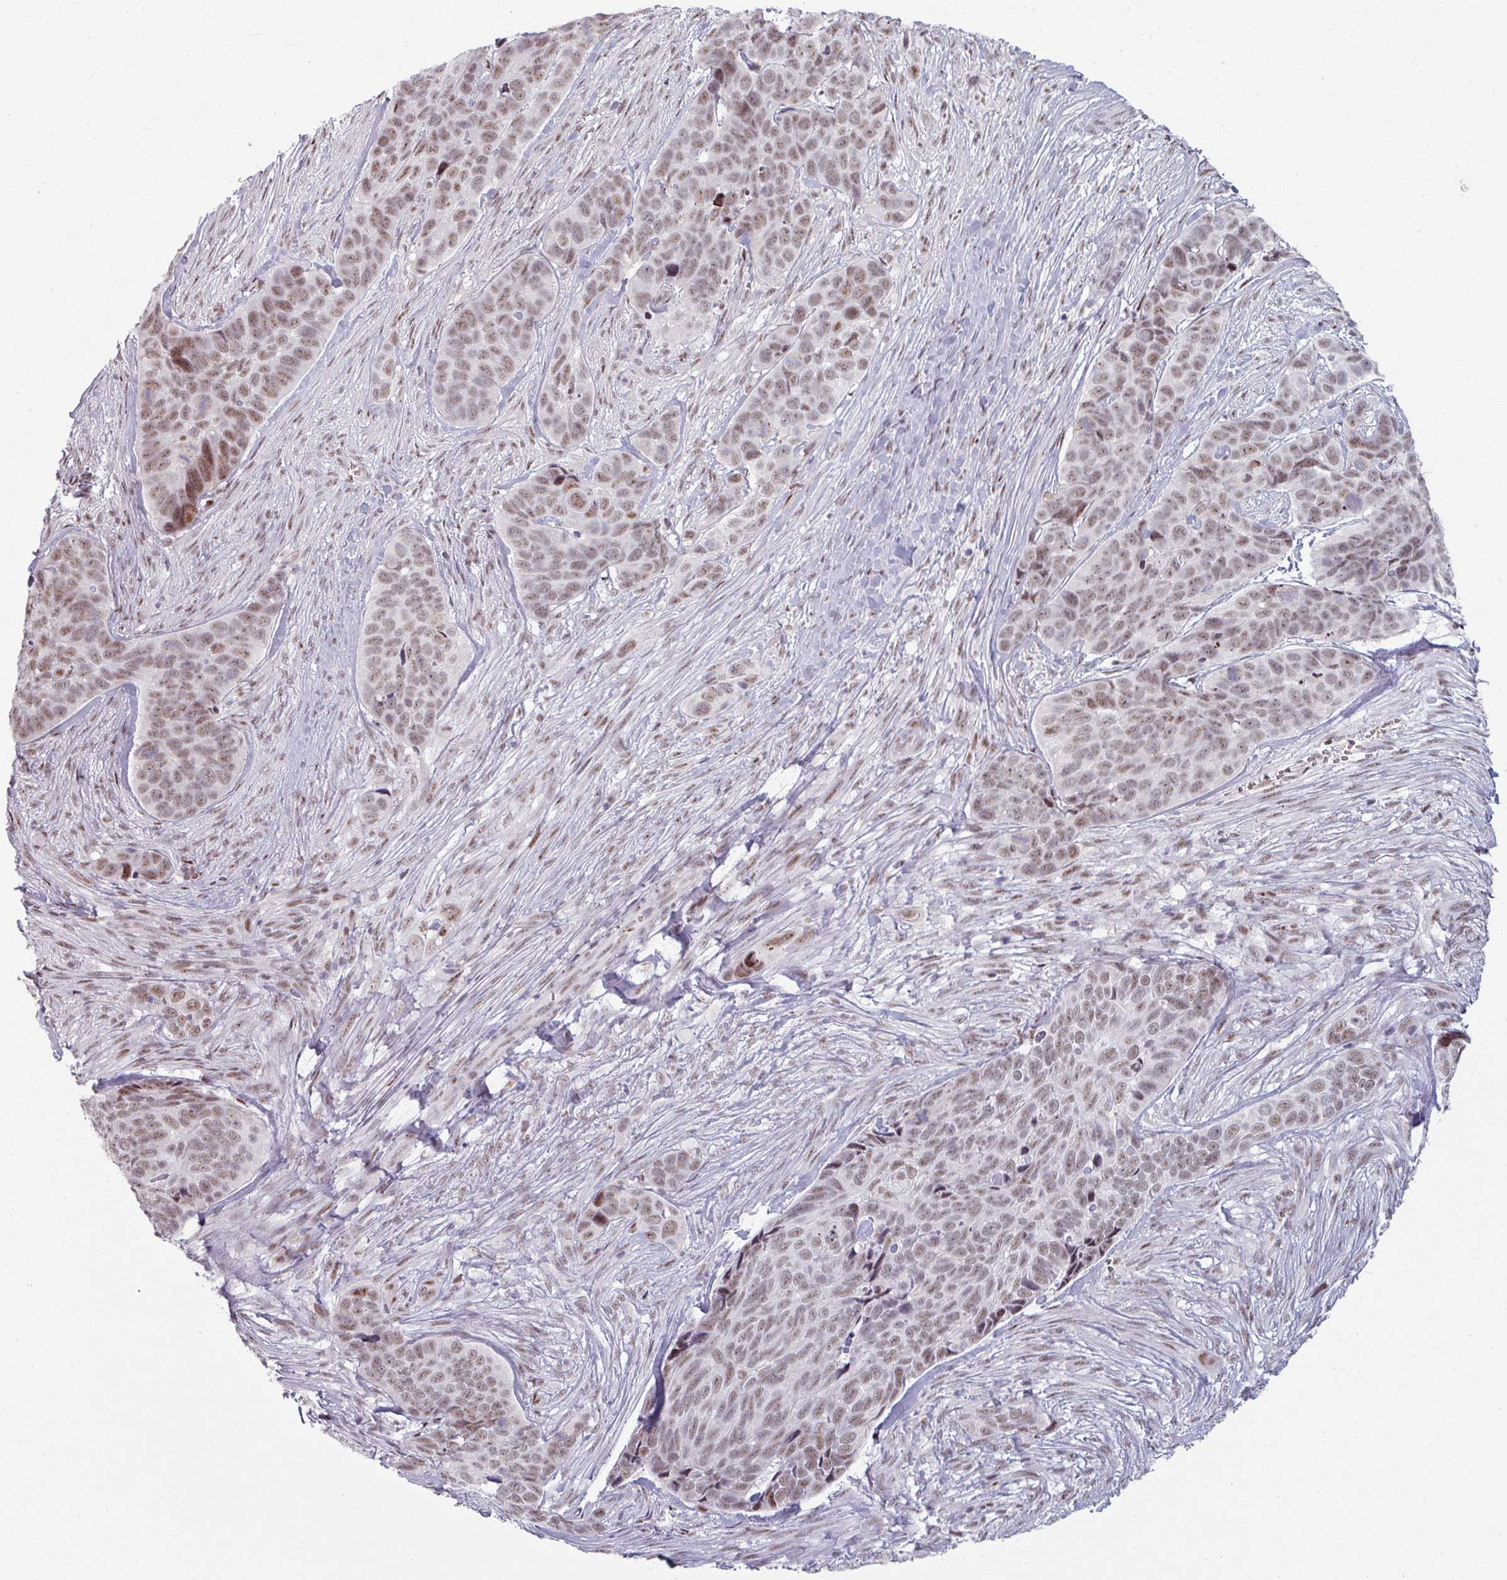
{"staining": {"intensity": "moderate", "quantity": ">75%", "location": "nuclear"}, "tissue": "skin cancer", "cell_type": "Tumor cells", "image_type": "cancer", "snomed": [{"axis": "morphology", "description": "Basal cell carcinoma"}, {"axis": "topography", "description": "Skin"}], "caption": "High-magnification brightfield microscopy of basal cell carcinoma (skin) stained with DAB (3,3'-diaminobenzidine) (brown) and counterstained with hematoxylin (blue). tumor cells exhibit moderate nuclear expression is appreciated in about>75% of cells. The protein of interest is shown in brown color, while the nuclei are stained blue.", "gene": "NCOR1", "patient": {"sex": "female", "age": 82}}